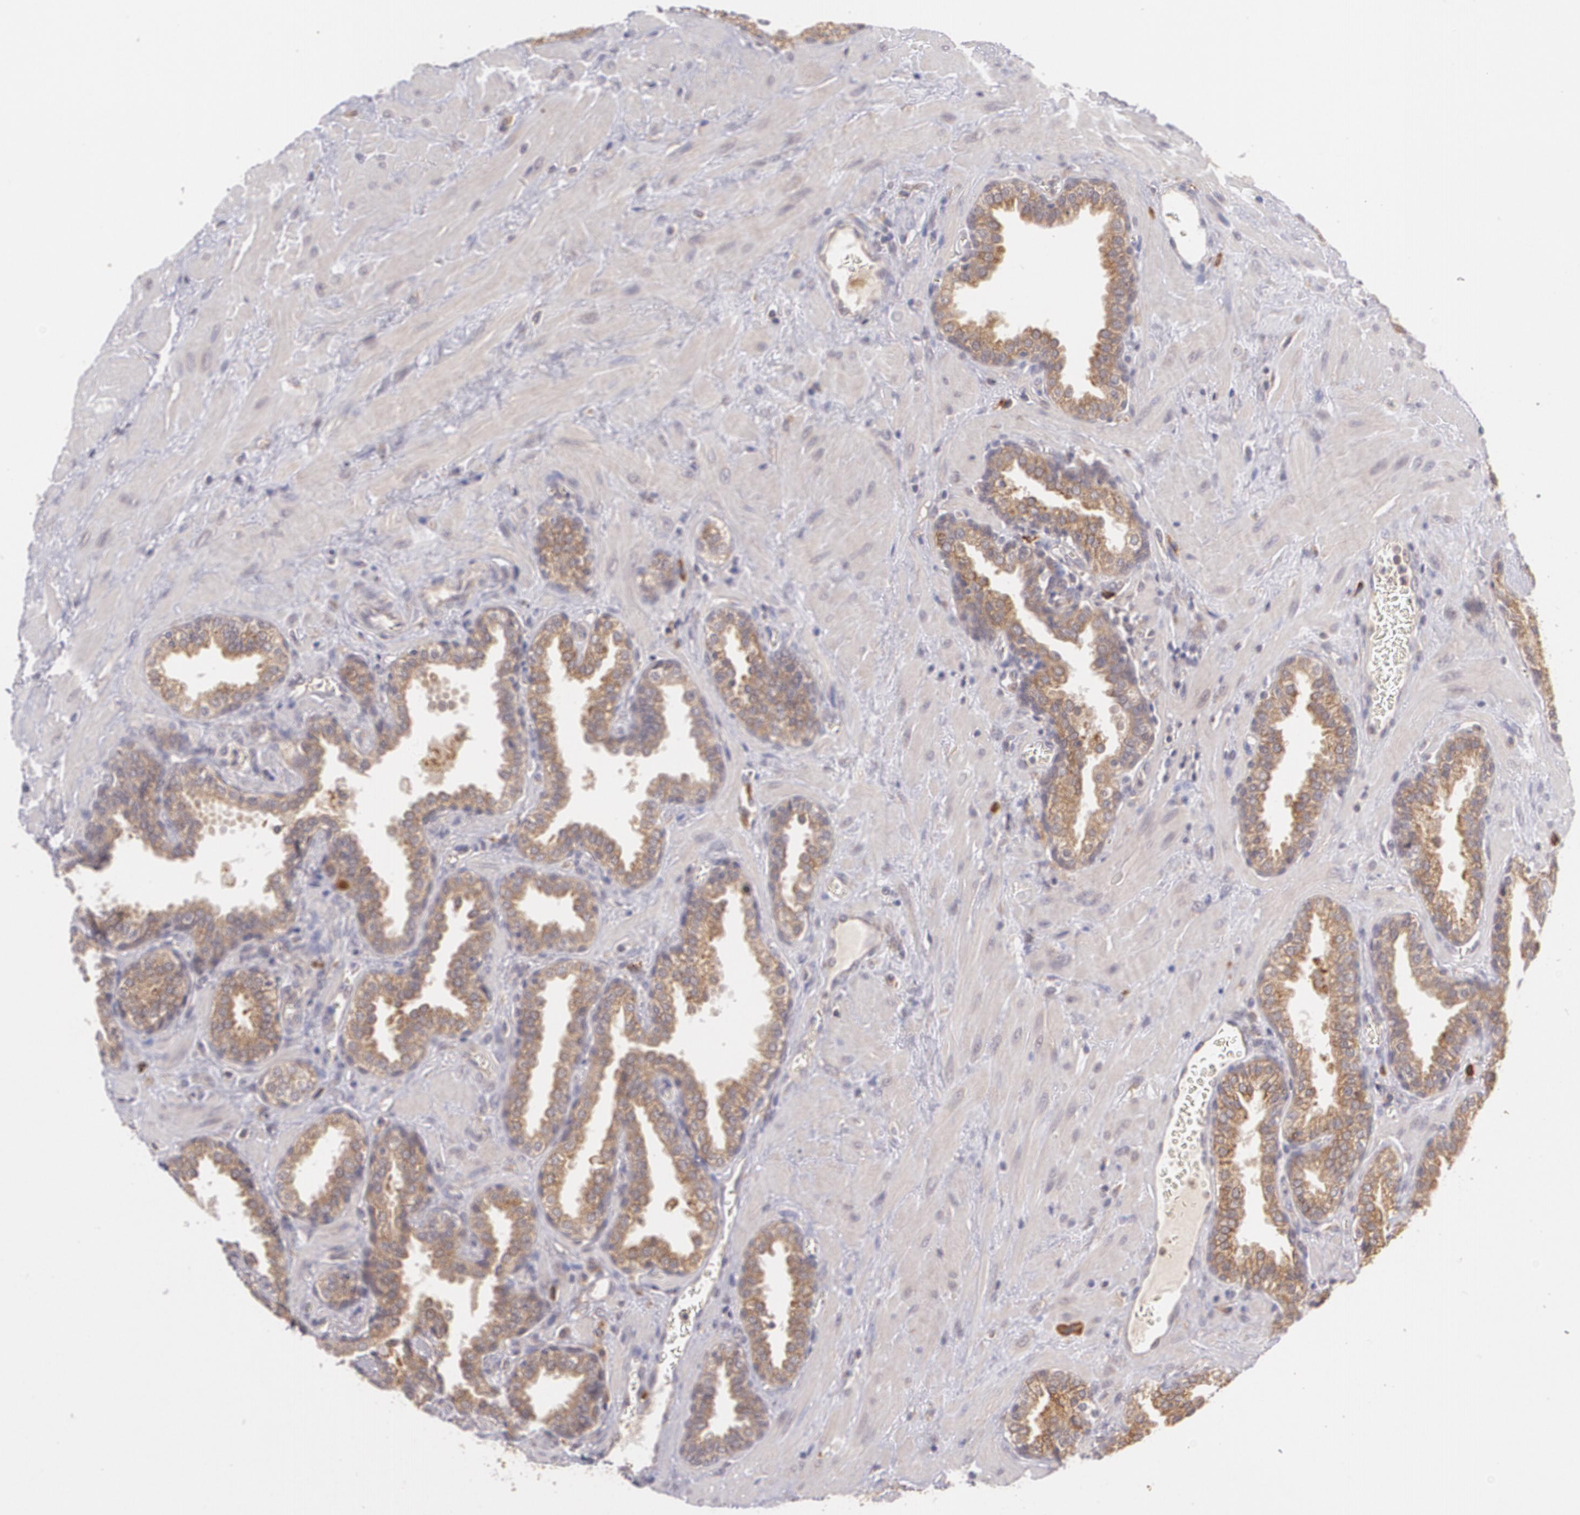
{"staining": {"intensity": "weak", "quantity": ">75%", "location": "cytoplasmic/membranous"}, "tissue": "prostate", "cell_type": "Glandular cells", "image_type": "normal", "snomed": [{"axis": "morphology", "description": "Normal tissue, NOS"}, {"axis": "topography", "description": "Prostate"}], "caption": "Immunohistochemical staining of unremarkable prostate exhibits >75% levels of weak cytoplasmic/membranous protein staining in approximately >75% of glandular cells. The protein is stained brown, and the nuclei are stained in blue (DAB IHC with brightfield microscopy, high magnification).", "gene": "CCL17", "patient": {"sex": "male", "age": 51}}